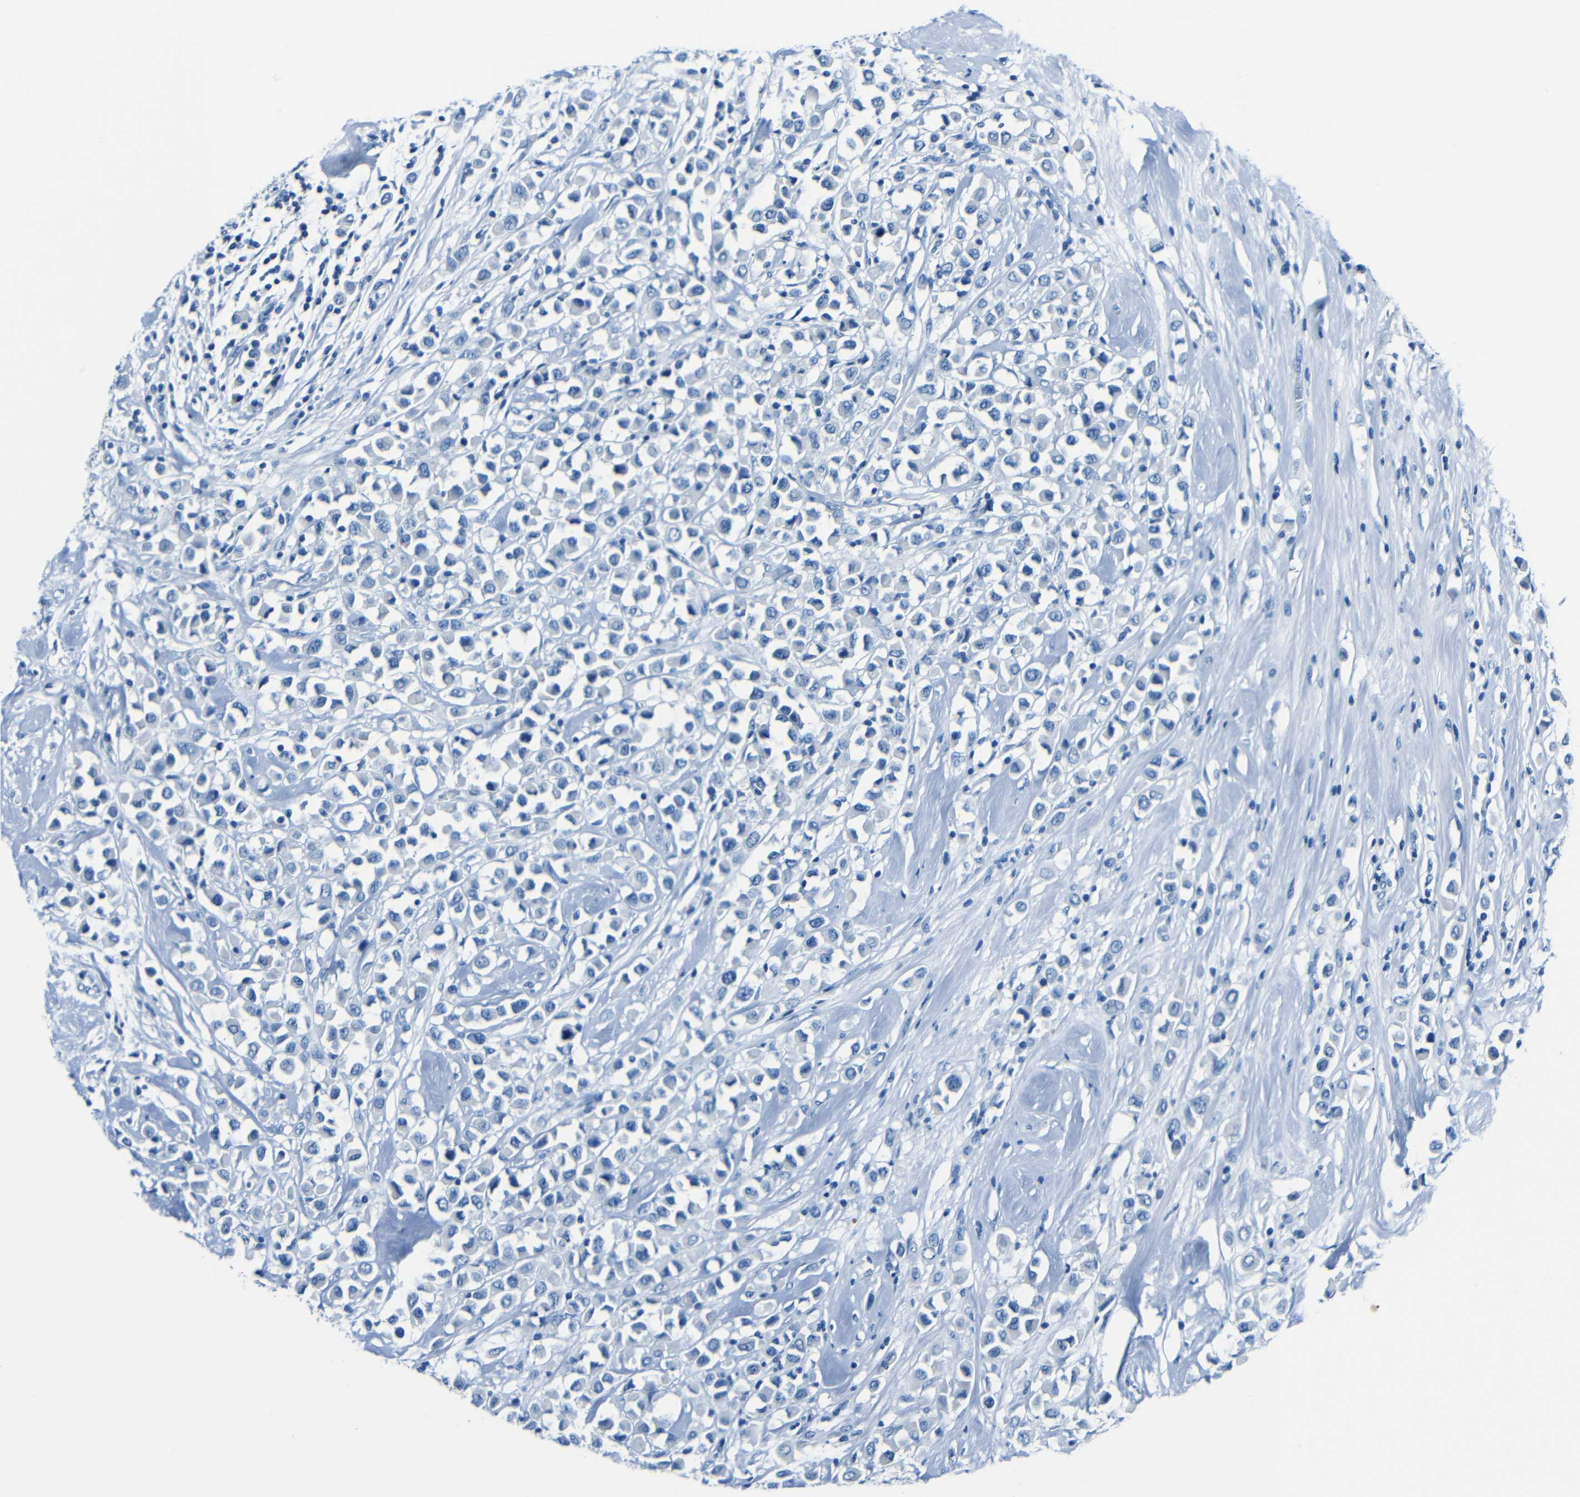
{"staining": {"intensity": "negative", "quantity": "none", "location": "none"}, "tissue": "breast cancer", "cell_type": "Tumor cells", "image_type": "cancer", "snomed": [{"axis": "morphology", "description": "Duct carcinoma"}, {"axis": "topography", "description": "Breast"}], "caption": "Photomicrograph shows no significant protein expression in tumor cells of breast invasive ductal carcinoma.", "gene": "FBN2", "patient": {"sex": "female", "age": 61}}